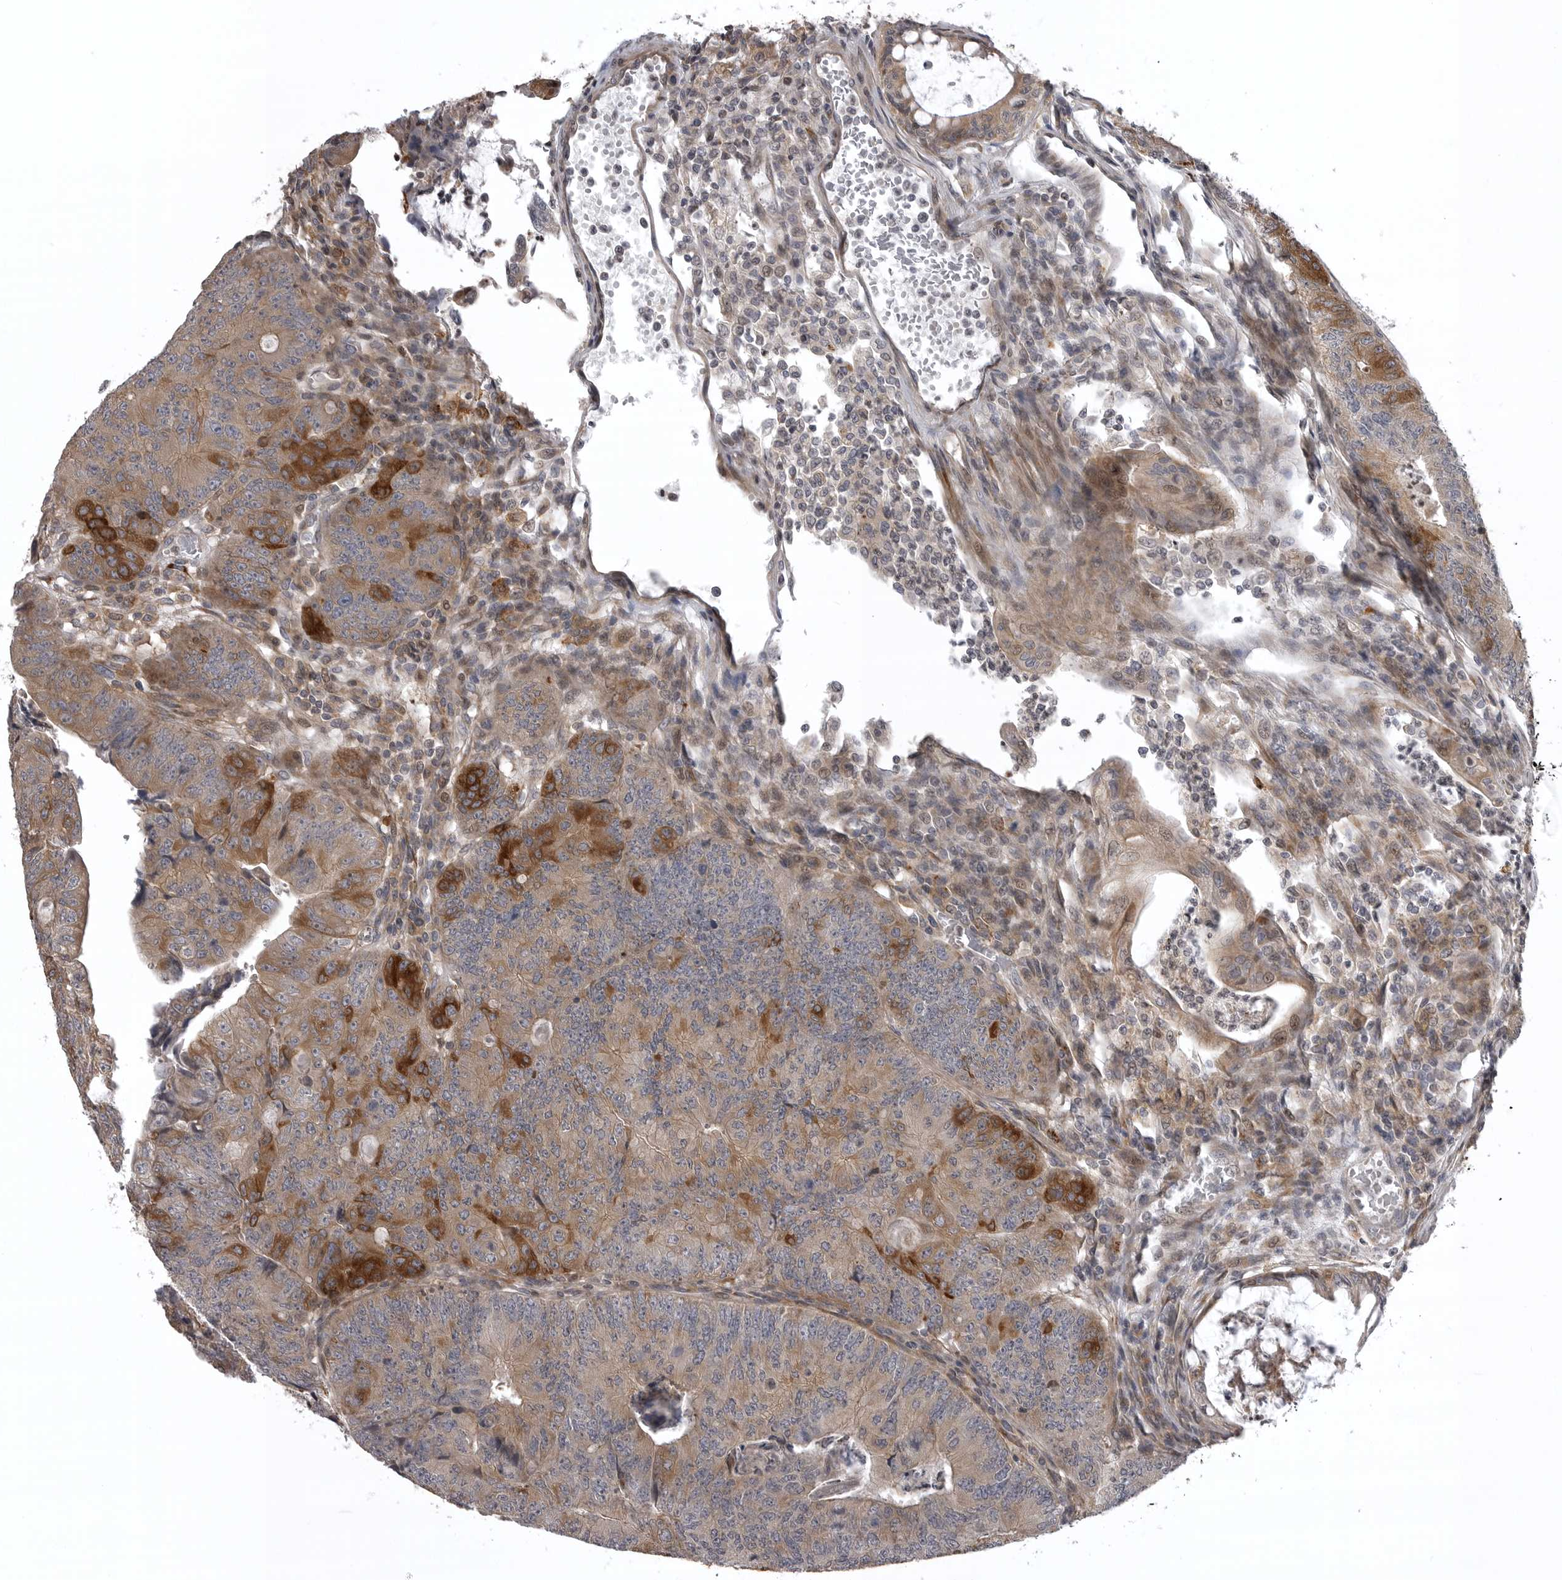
{"staining": {"intensity": "strong", "quantity": "<25%", "location": "cytoplasmic/membranous"}, "tissue": "colorectal cancer", "cell_type": "Tumor cells", "image_type": "cancer", "snomed": [{"axis": "morphology", "description": "Adenocarcinoma, NOS"}, {"axis": "topography", "description": "Colon"}], "caption": "The photomicrograph reveals staining of colorectal adenocarcinoma, revealing strong cytoplasmic/membranous protein positivity (brown color) within tumor cells.", "gene": "ZNRF1", "patient": {"sex": "female", "age": 67}}